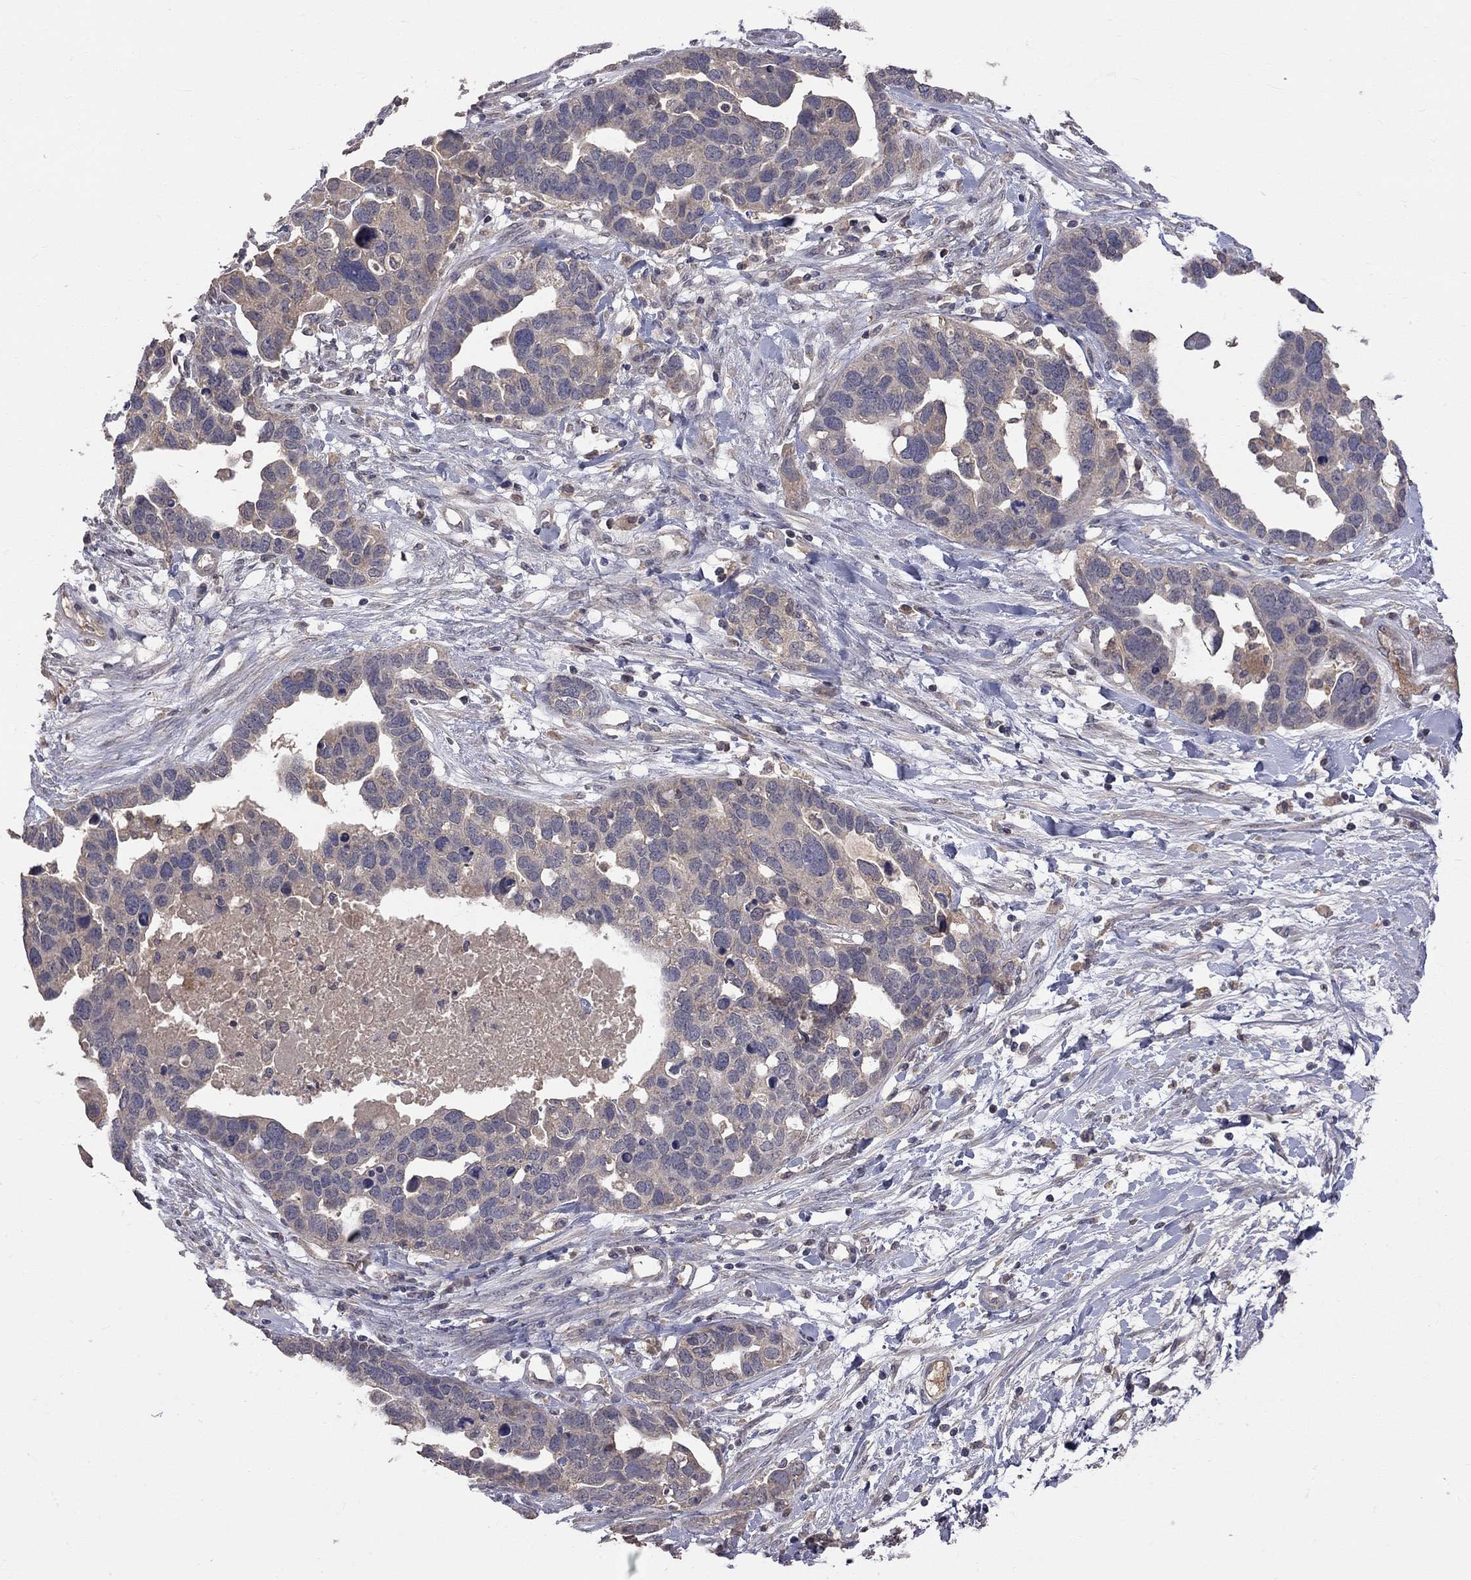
{"staining": {"intensity": "weak", "quantity": ">75%", "location": "cytoplasmic/membranous"}, "tissue": "ovarian cancer", "cell_type": "Tumor cells", "image_type": "cancer", "snomed": [{"axis": "morphology", "description": "Cystadenocarcinoma, serous, NOS"}, {"axis": "topography", "description": "Ovary"}], "caption": "Immunohistochemistry (IHC) micrograph of human ovarian serous cystadenocarcinoma stained for a protein (brown), which exhibits low levels of weak cytoplasmic/membranous positivity in approximately >75% of tumor cells.", "gene": "HTR6", "patient": {"sex": "female", "age": 54}}